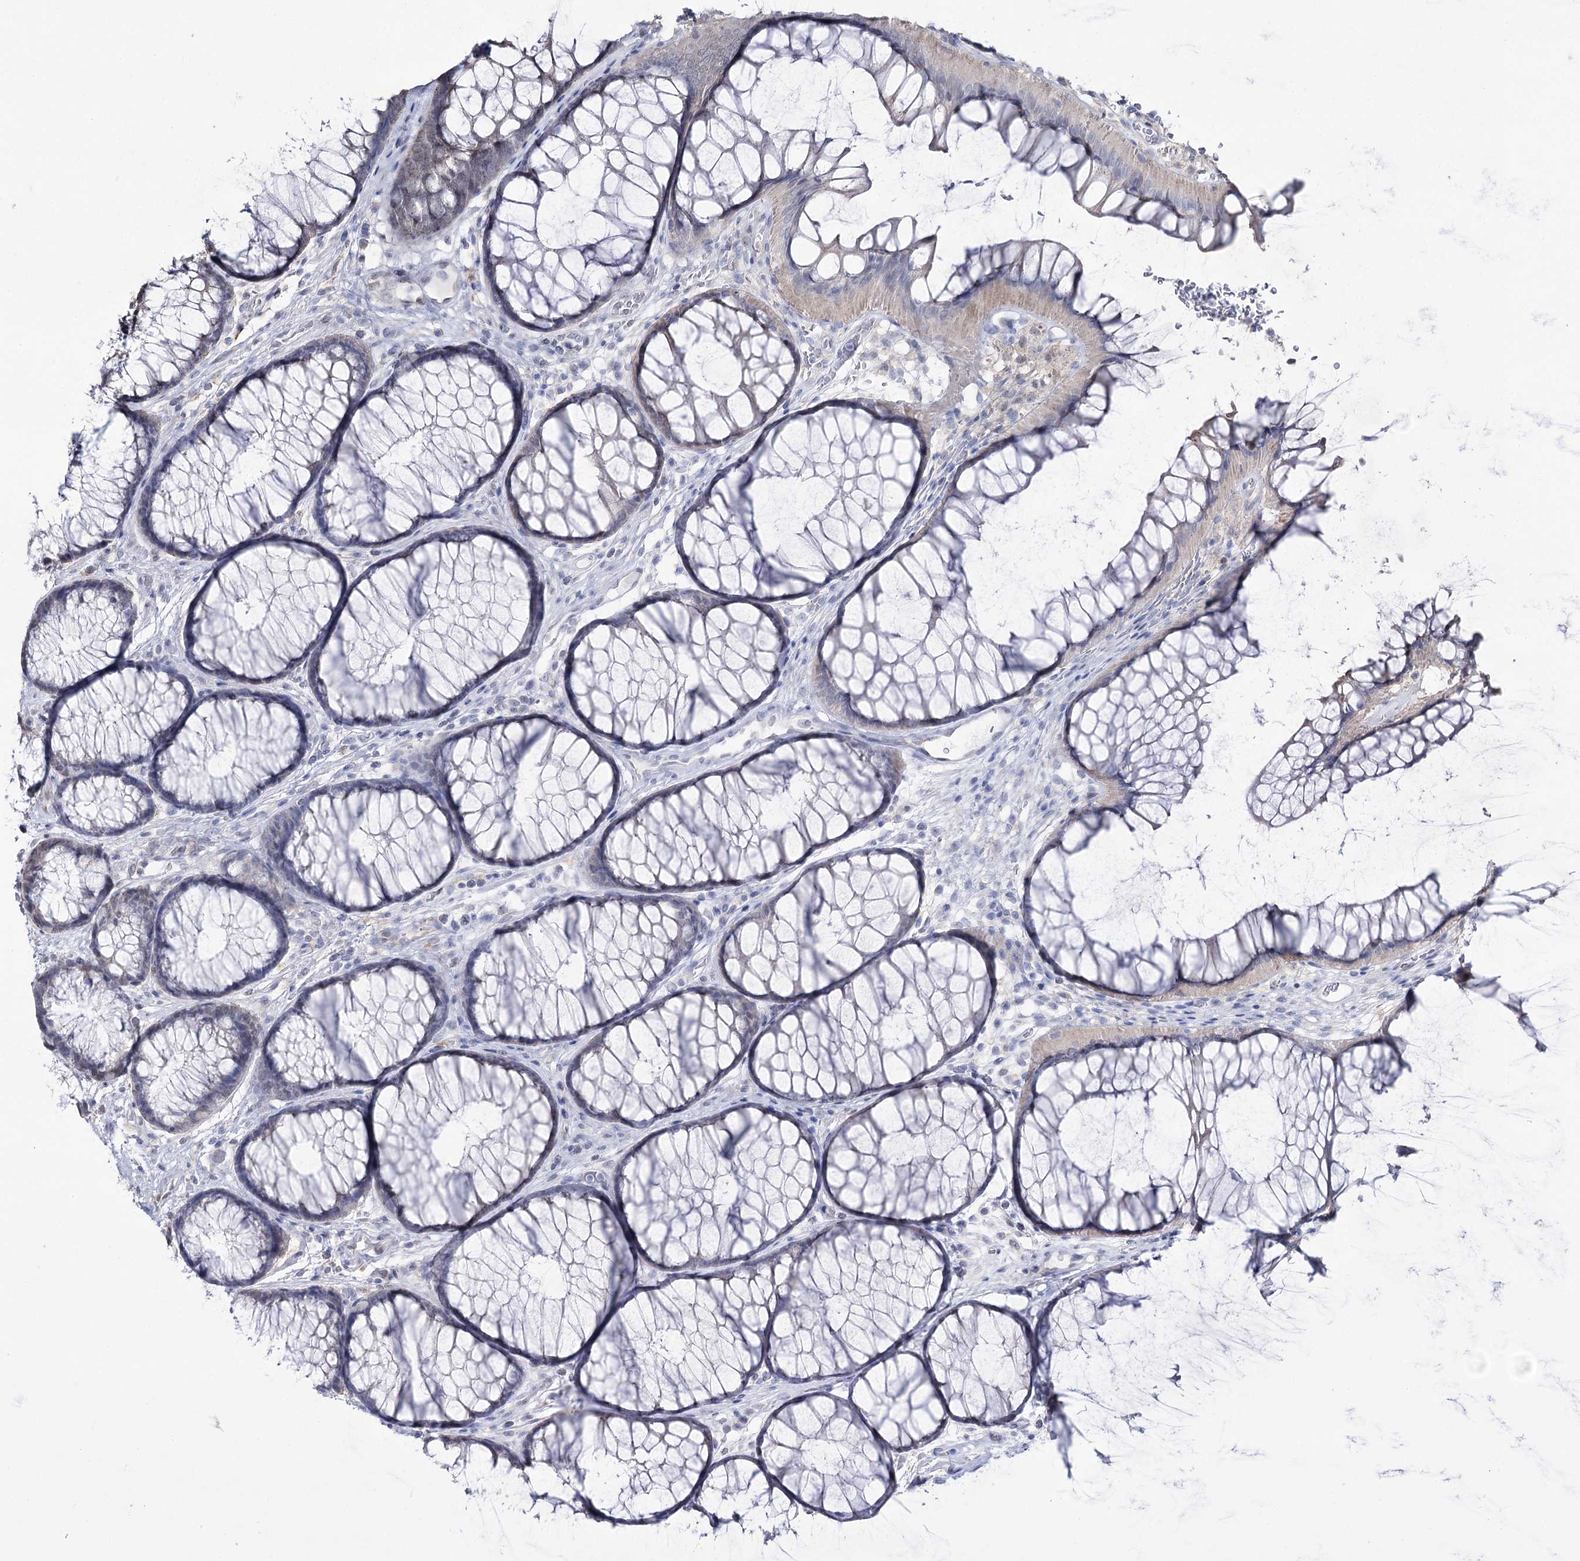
{"staining": {"intensity": "weak", "quantity": ">75%", "location": "nuclear"}, "tissue": "colon", "cell_type": "Endothelial cells", "image_type": "normal", "snomed": [{"axis": "morphology", "description": "Normal tissue, NOS"}, {"axis": "topography", "description": "Colon"}], "caption": "A brown stain highlights weak nuclear expression of a protein in endothelial cells of unremarkable colon. (DAB (3,3'-diaminobenzidine) IHC, brown staining for protein, blue staining for nuclei).", "gene": "VGLL4", "patient": {"sex": "female", "age": 82}}